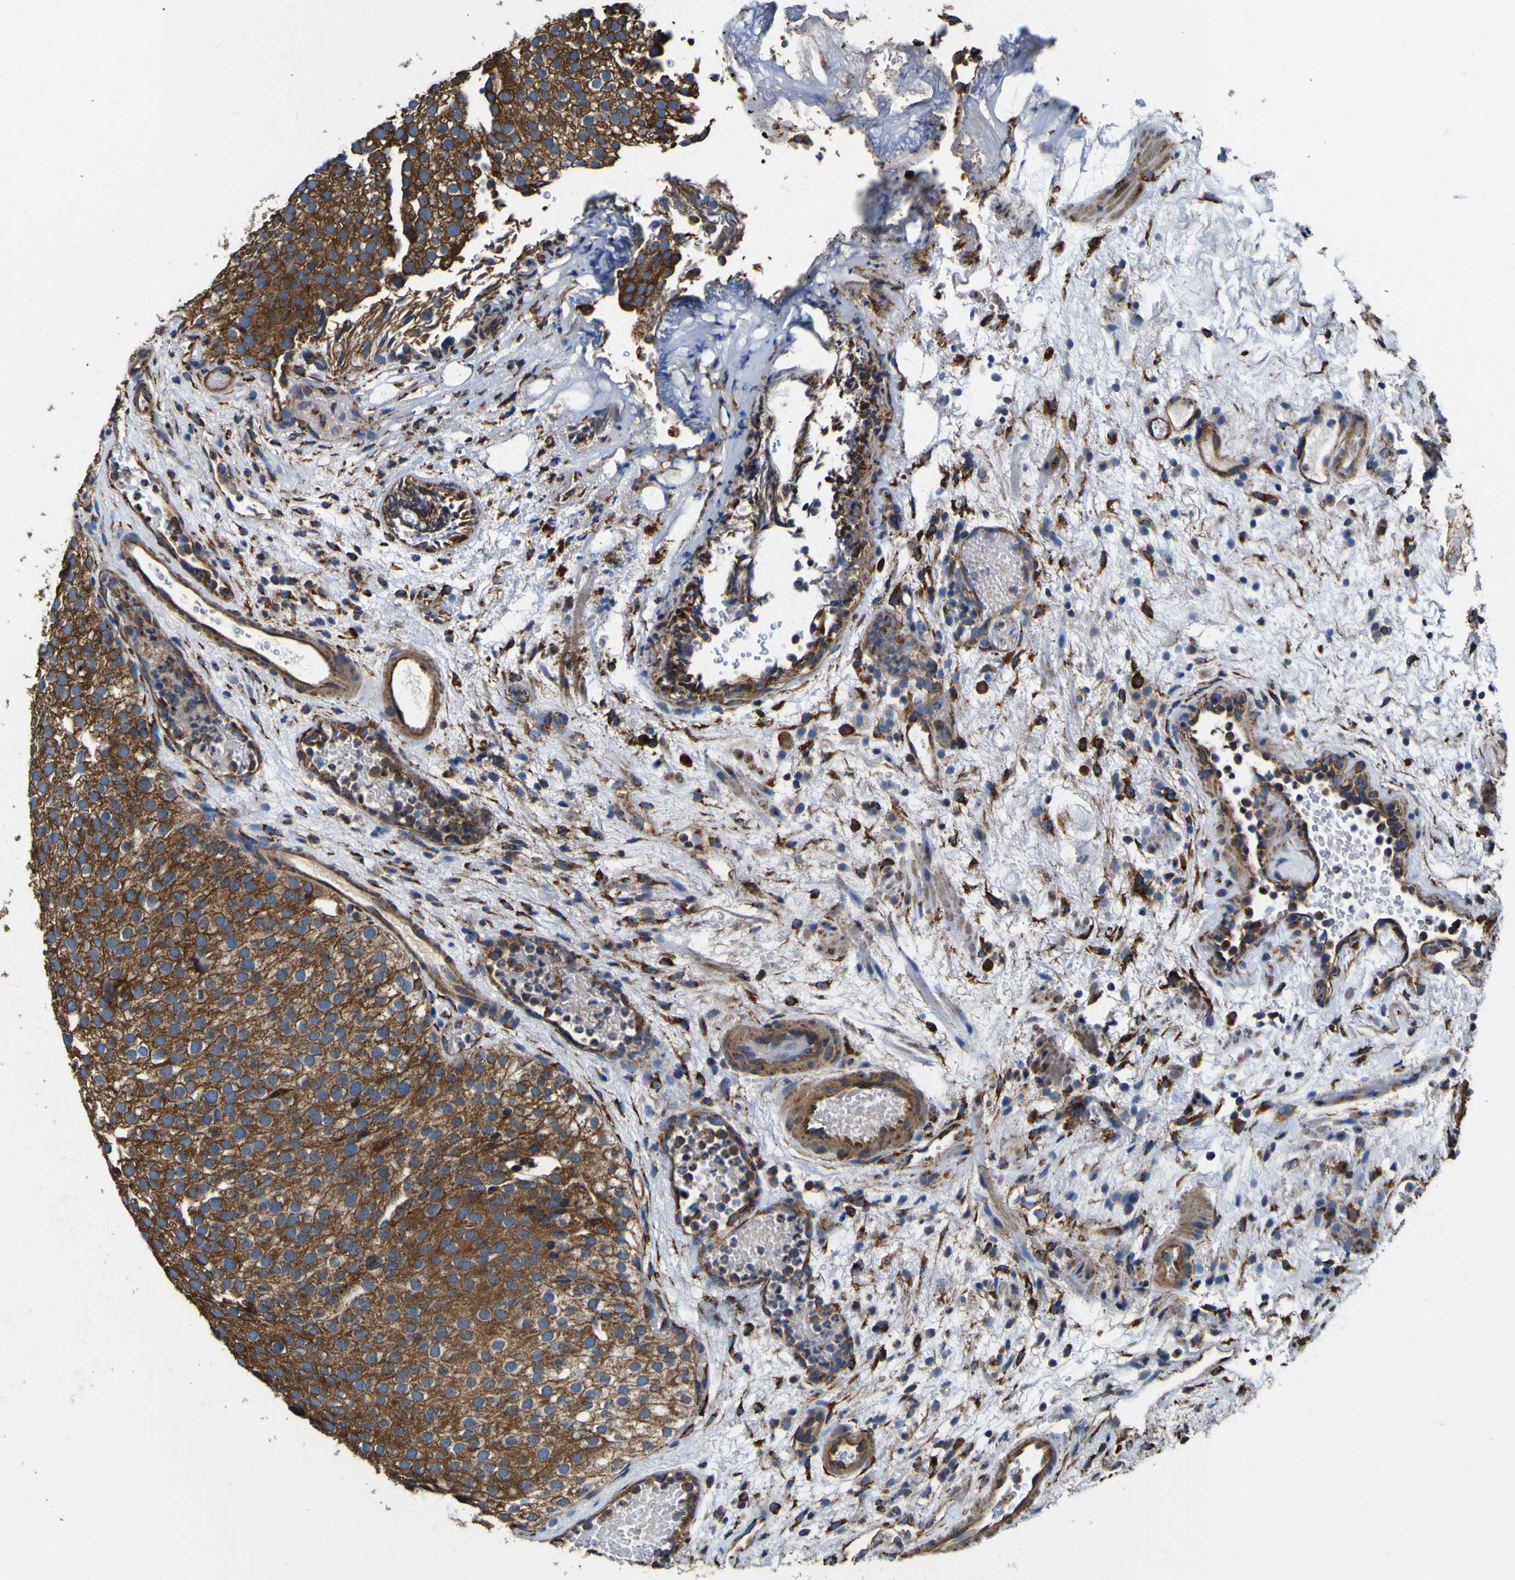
{"staining": {"intensity": "strong", "quantity": ">75%", "location": "cytoplasmic/membranous"}, "tissue": "urothelial cancer", "cell_type": "Tumor cells", "image_type": "cancer", "snomed": [{"axis": "morphology", "description": "Urothelial carcinoma, Low grade"}, {"axis": "topography", "description": "Urinary bladder"}], "caption": "Immunohistochemistry (IHC) histopathology image of human urothelial cancer stained for a protein (brown), which exhibits high levels of strong cytoplasmic/membranous expression in about >75% of tumor cells.", "gene": "INPP5A", "patient": {"sex": "male", "age": 78}}